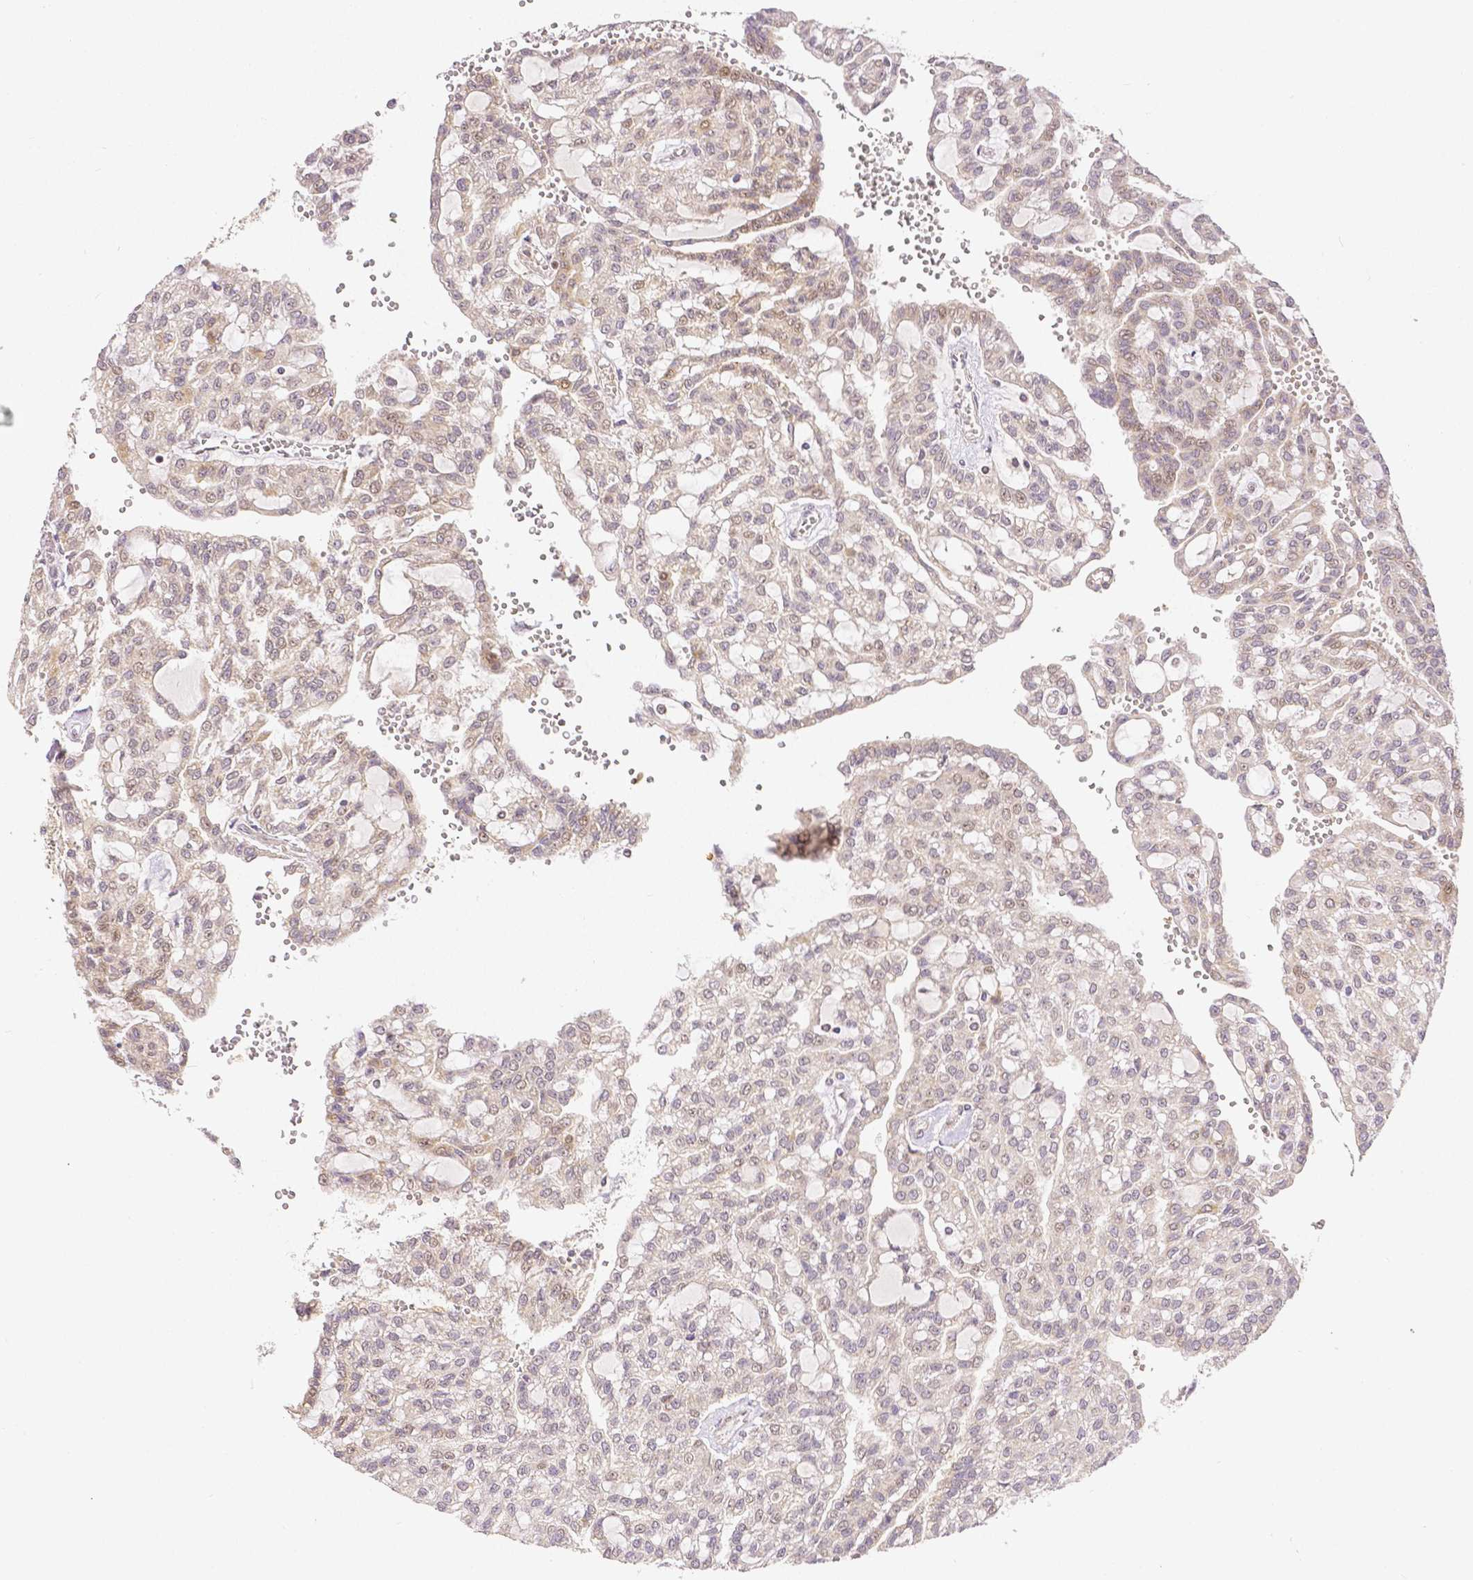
{"staining": {"intensity": "weak", "quantity": "<25%", "location": "nuclear"}, "tissue": "renal cancer", "cell_type": "Tumor cells", "image_type": "cancer", "snomed": [{"axis": "morphology", "description": "Adenocarcinoma, NOS"}, {"axis": "topography", "description": "Kidney"}], "caption": "Immunohistochemistry (IHC) of renal cancer exhibits no positivity in tumor cells. (Stains: DAB immunohistochemistry (IHC) with hematoxylin counter stain, Microscopy: brightfield microscopy at high magnification).", "gene": "RHOT1", "patient": {"sex": "male", "age": 63}}